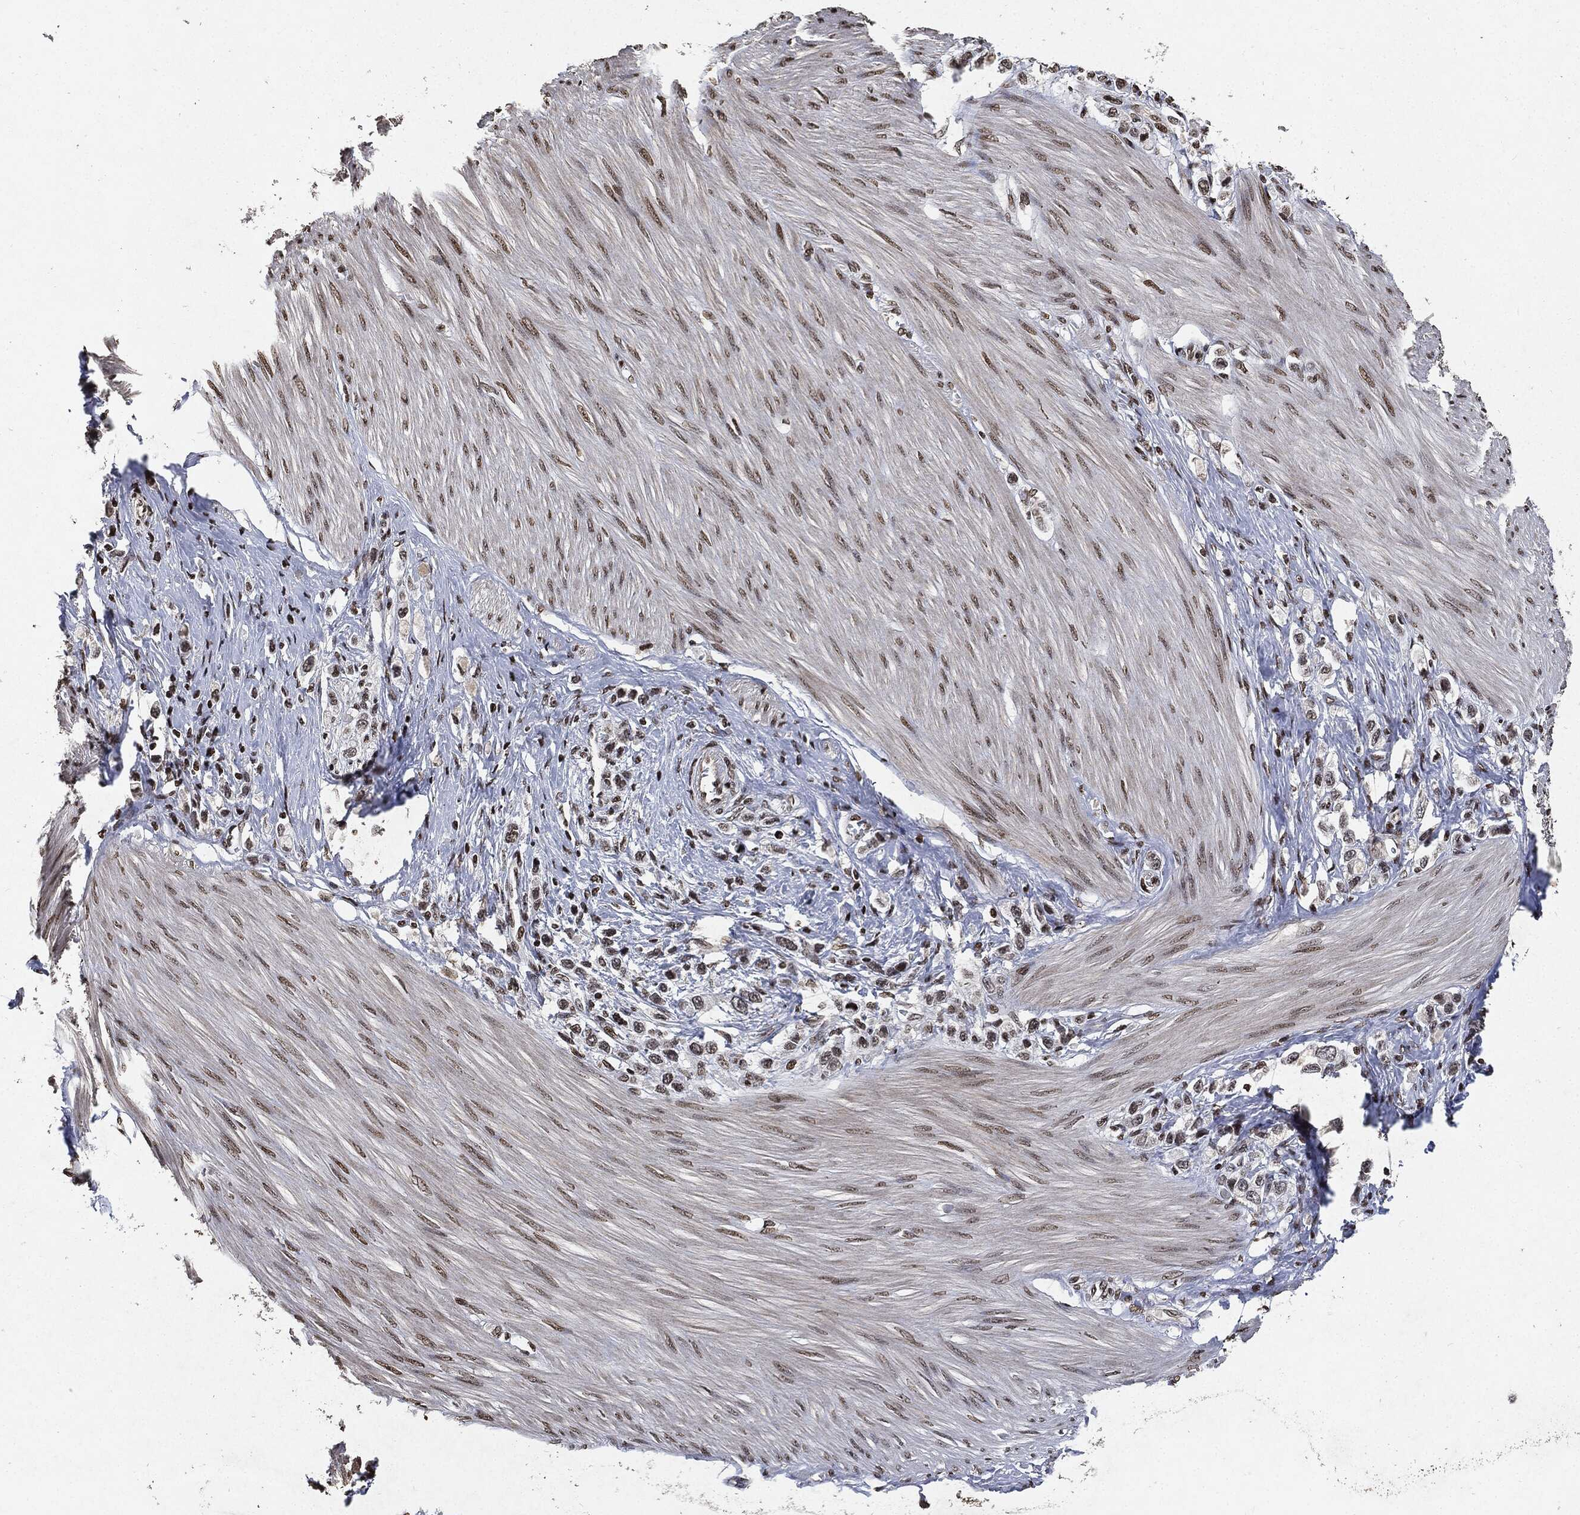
{"staining": {"intensity": "negative", "quantity": "none", "location": "none"}, "tissue": "stomach cancer", "cell_type": "Tumor cells", "image_type": "cancer", "snomed": [{"axis": "morphology", "description": "Normal tissue, NOS"}, {"axis": "morphology", "description": "Adenocarcinoma, NOS"}, {"axis": "morphology", "description": "Adenocarcinoma, High grade"}, {"axis": "topography", "description": "Stomach, upper"}, {"axis": "topography", "description": "Stomach"}], "caption": "Stomach cancer (adenocarcinoma) was stained to show a protein in brown. There is no significant staining in tumor cells.", "gene": "JUN", "patient": {"sex": "female", "age": 65}}